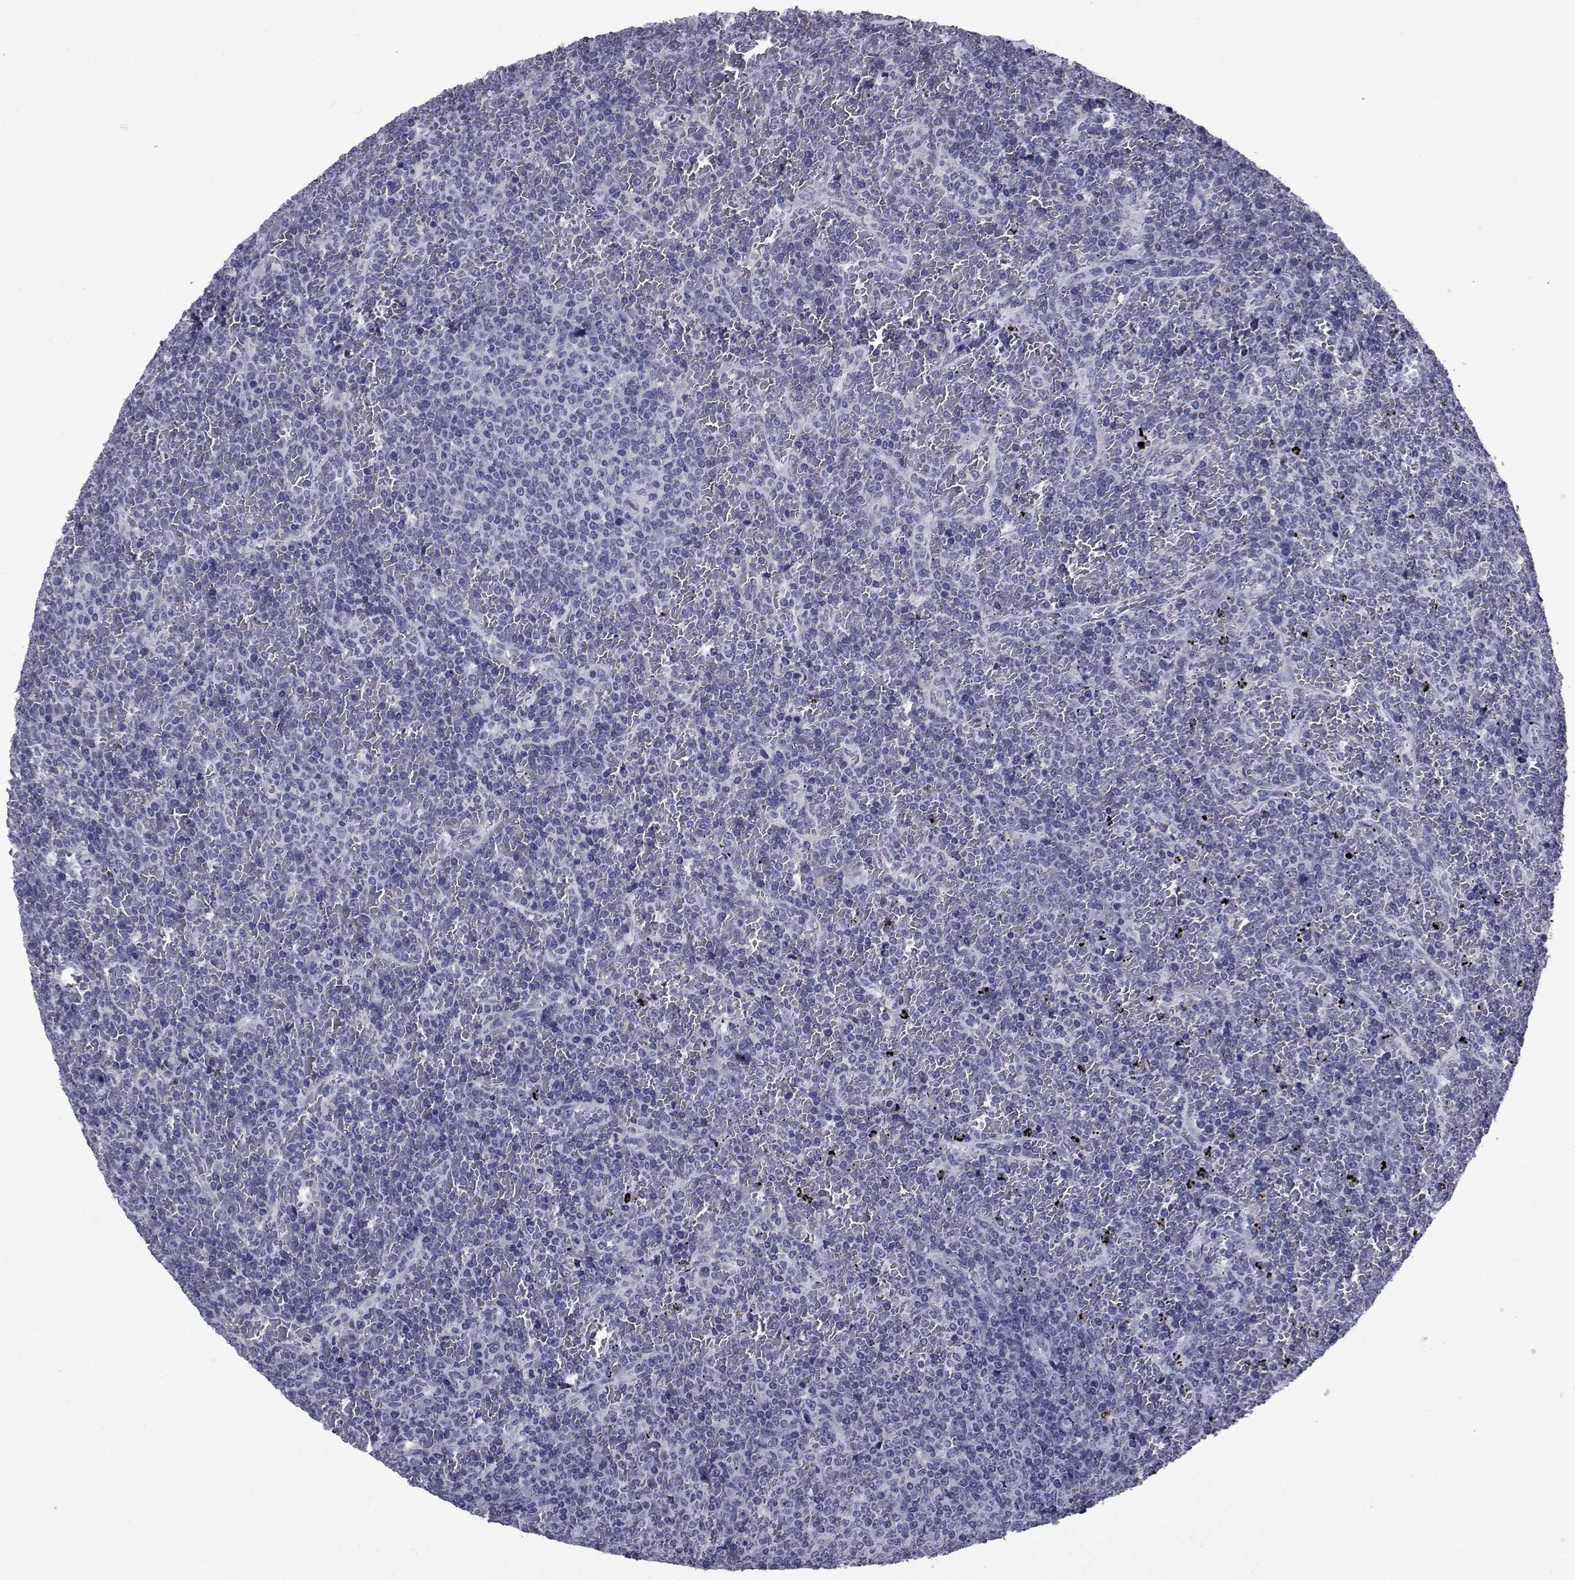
{"staining": {"intensity": "negative", "quantity": "none", "location": "none"}, "tissue": "lymphoma", "cell_type": "Tumor cells", "image_type": "cancer", "snomed": [{"axis": "morphology", "description": "Malignant lymphoma, non-Hodgkin's type, Low grade"}, {"axis": "topography", "description": "Spleen"}], "caption": "Micrograph shows no significant protein staining in tumor cells of low-grade malignant lymphoma, non-Hodgkin's type.", "gene": "SEMA5B", "patient": {"sex": "female", "age": 77}}